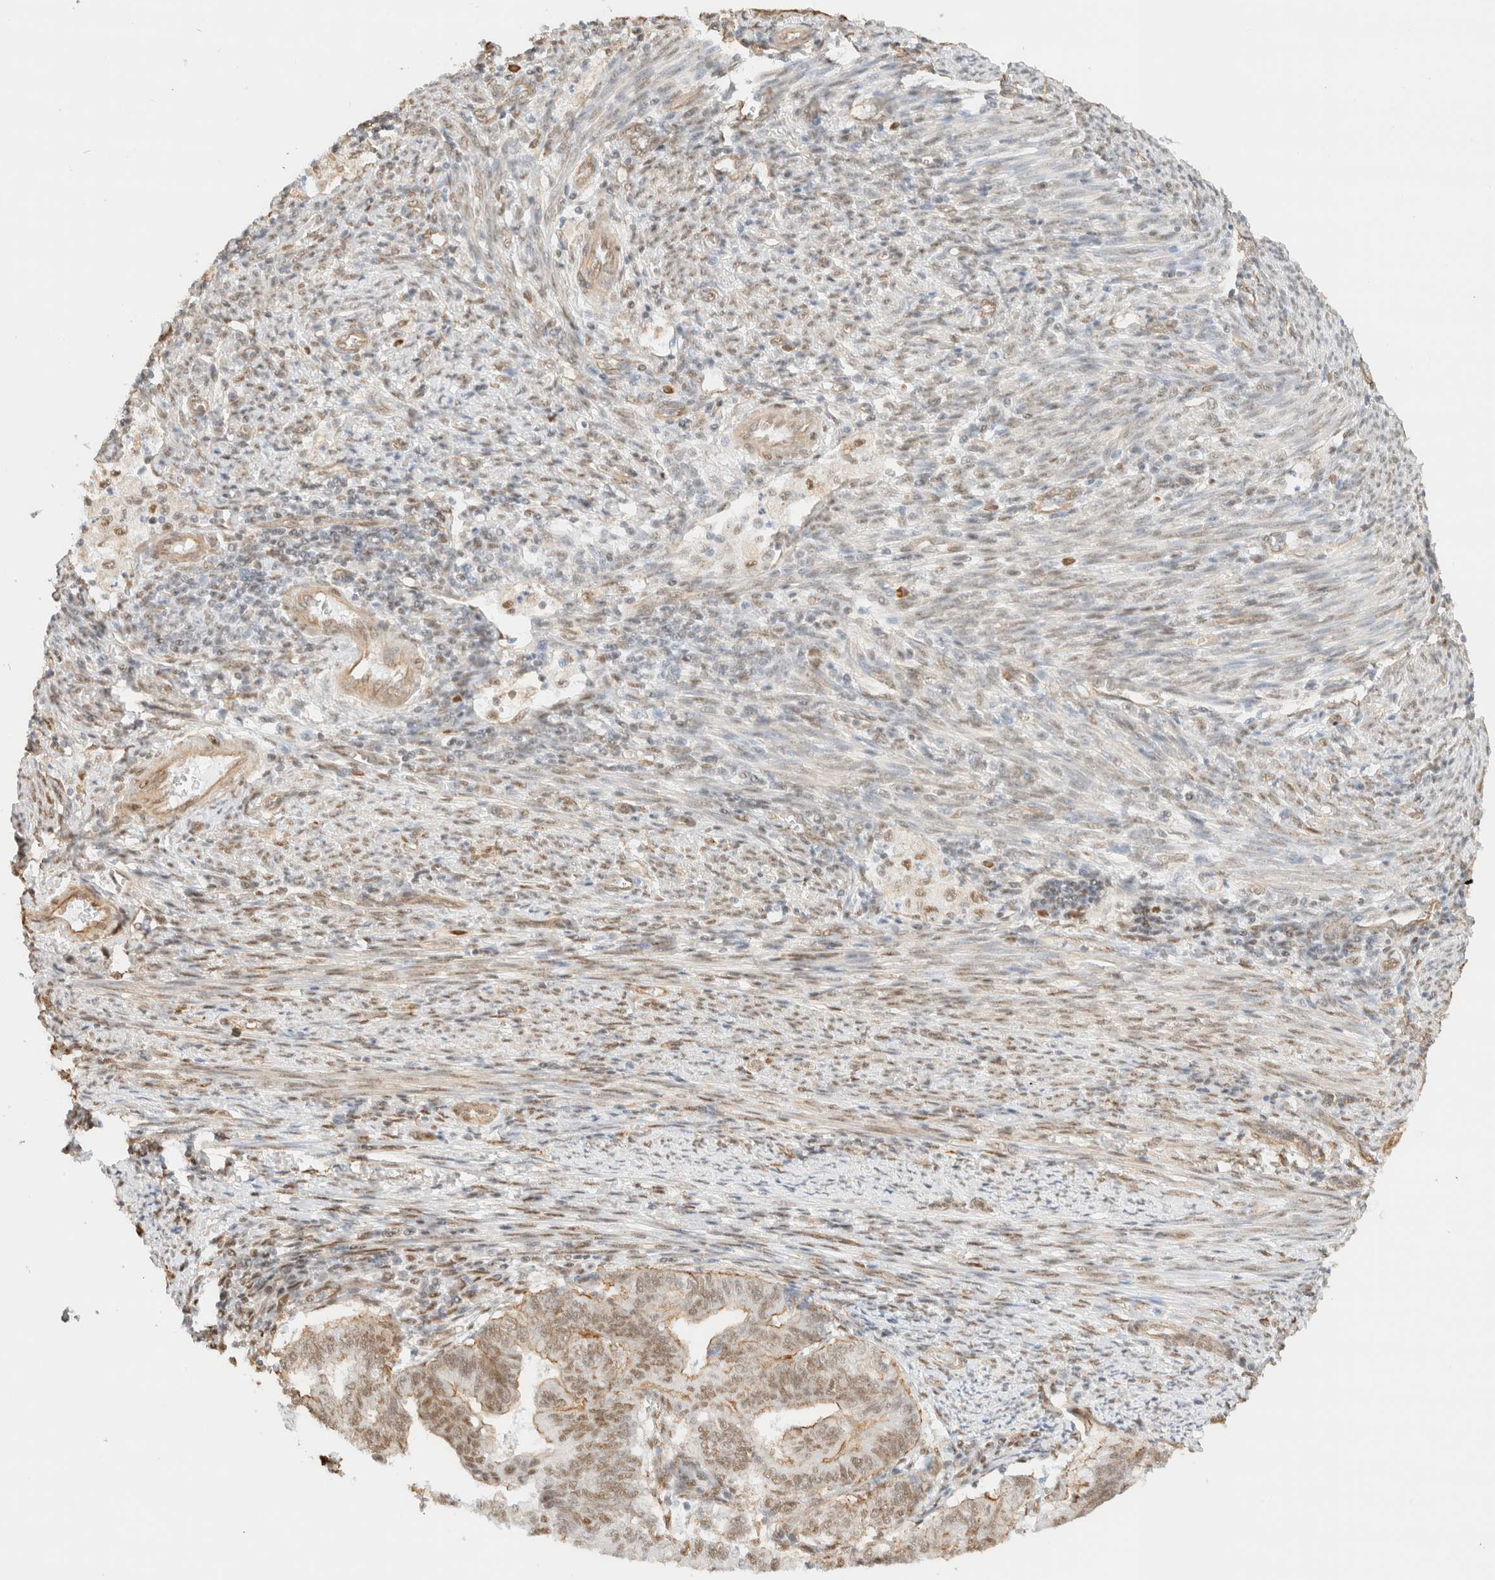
{"staining": {"intensity": "moderate", "quantity": "25%-75%", "location": "nuclear"}, "tissue": "endometrial cancer", "cell_type": "Tumor cells", "image_type": "cancer", "snomed": [{"axis": "morphology", "description": "Polyp, NOS"}, {"axis": "morphology", "description": "Adenocarcinoma, NOS"}, {"axis": "morphology", "description": "Adenoma, NOS"}, {"axis": "topography", "description": "Endometrium"}], "caption": "Immunohistochemical staining of polyp (endometrial) shows medium levels of moderate nuclear protein staining in approximately 25%-75% of tumor cells.", "gene": "ARID5A", "patient": {"sex": "female", "age": 79}}